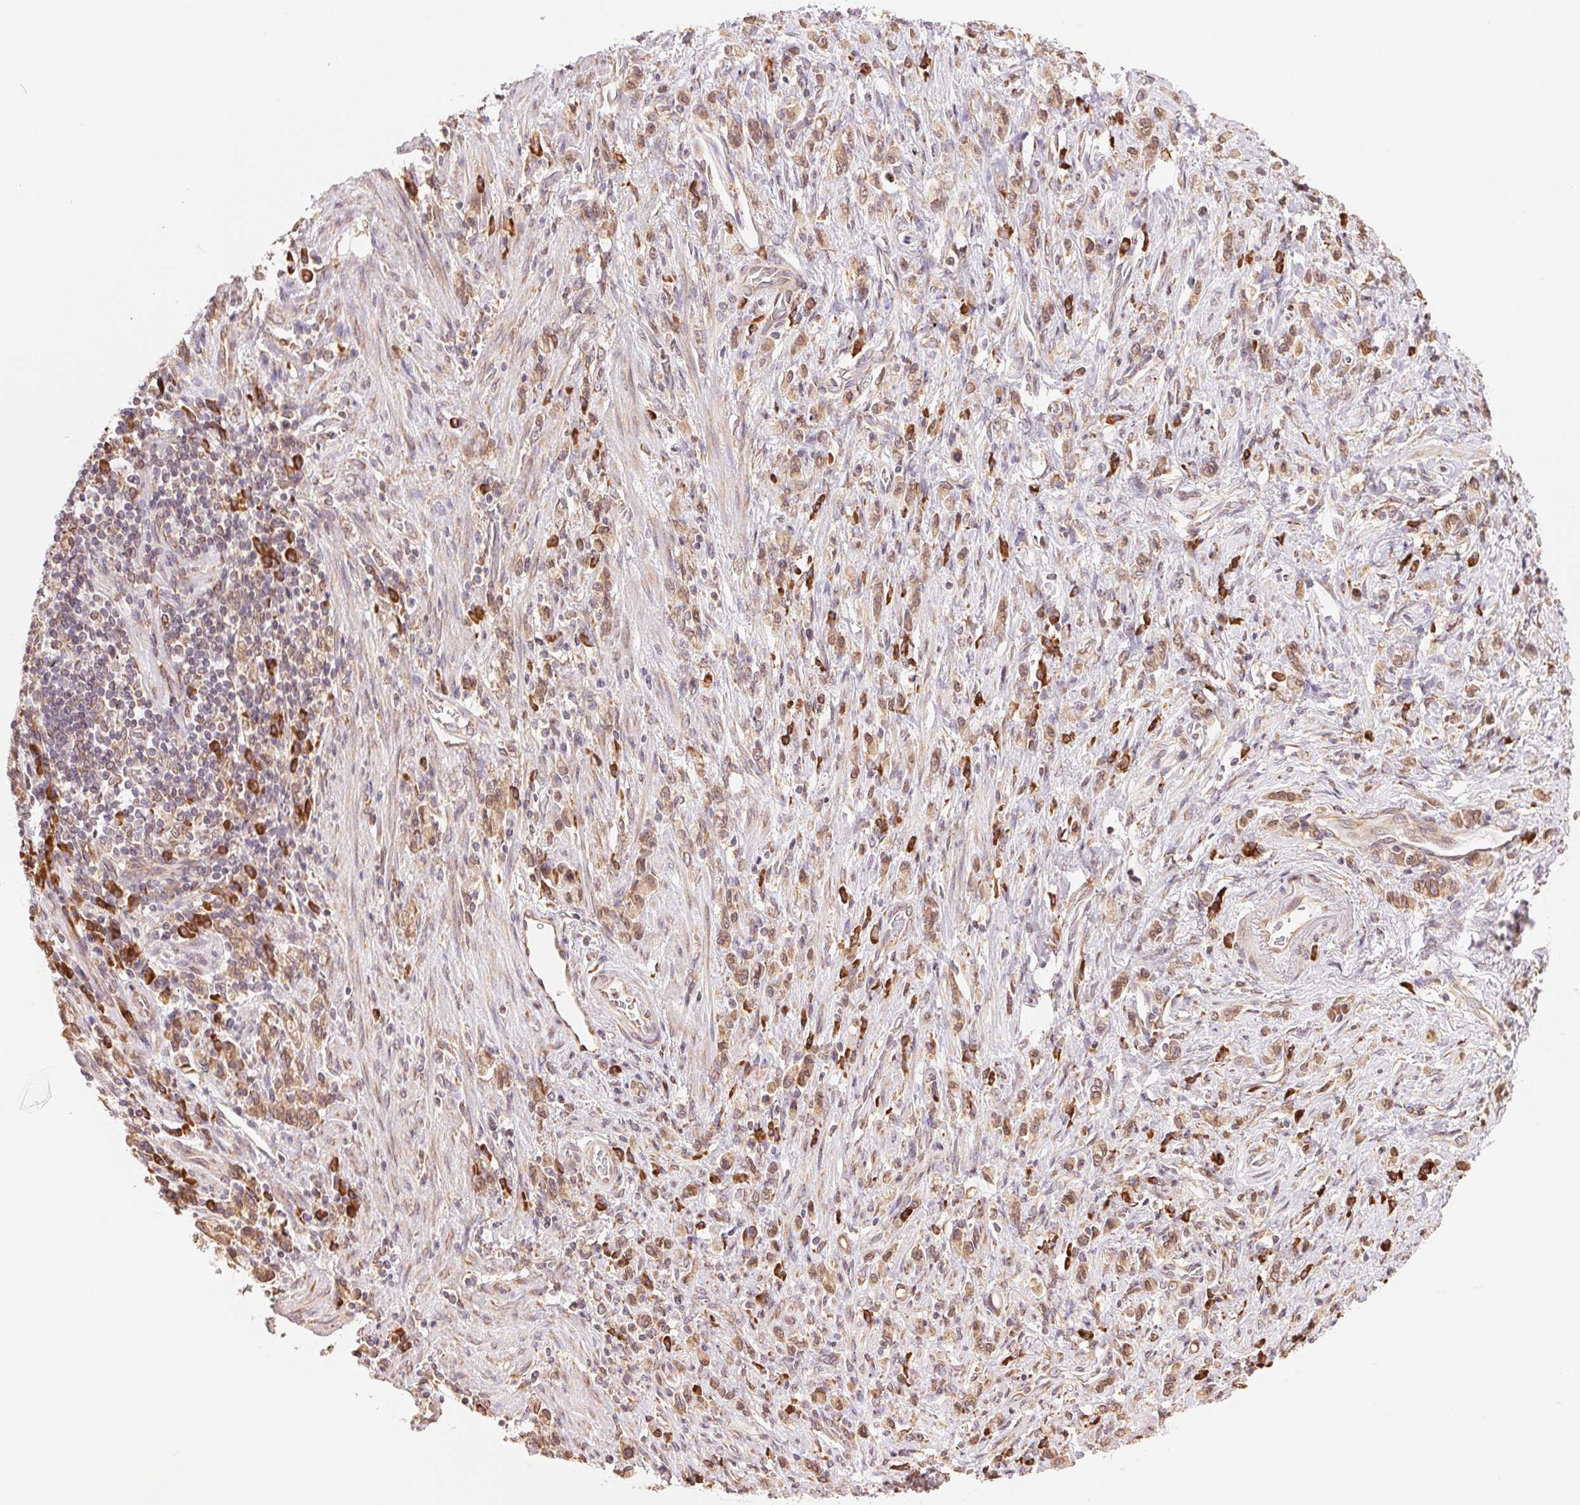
{"staining": {"intensity": "moderate", "quantity": ">75%", "location": "cytoplasmic/membranous"}, "tissue": "stomach cancer", "cell_type": "Tumor cells", "image_type": "cancer", "snomed": [{"axis": "morphology", "description": "Adenocarcinoma, NOS"}, {"axis": "topography", "description": "Stomach"}], "caption": "A high-resolution micrograph shows IHC staining of adenocarcinoma (stomach), which demonstrates moderate cytoplasmic/membranous expression in about >75% of tumor cells.", "gene": "RPN1", "patient": {"sex": "male", "age": 77}}